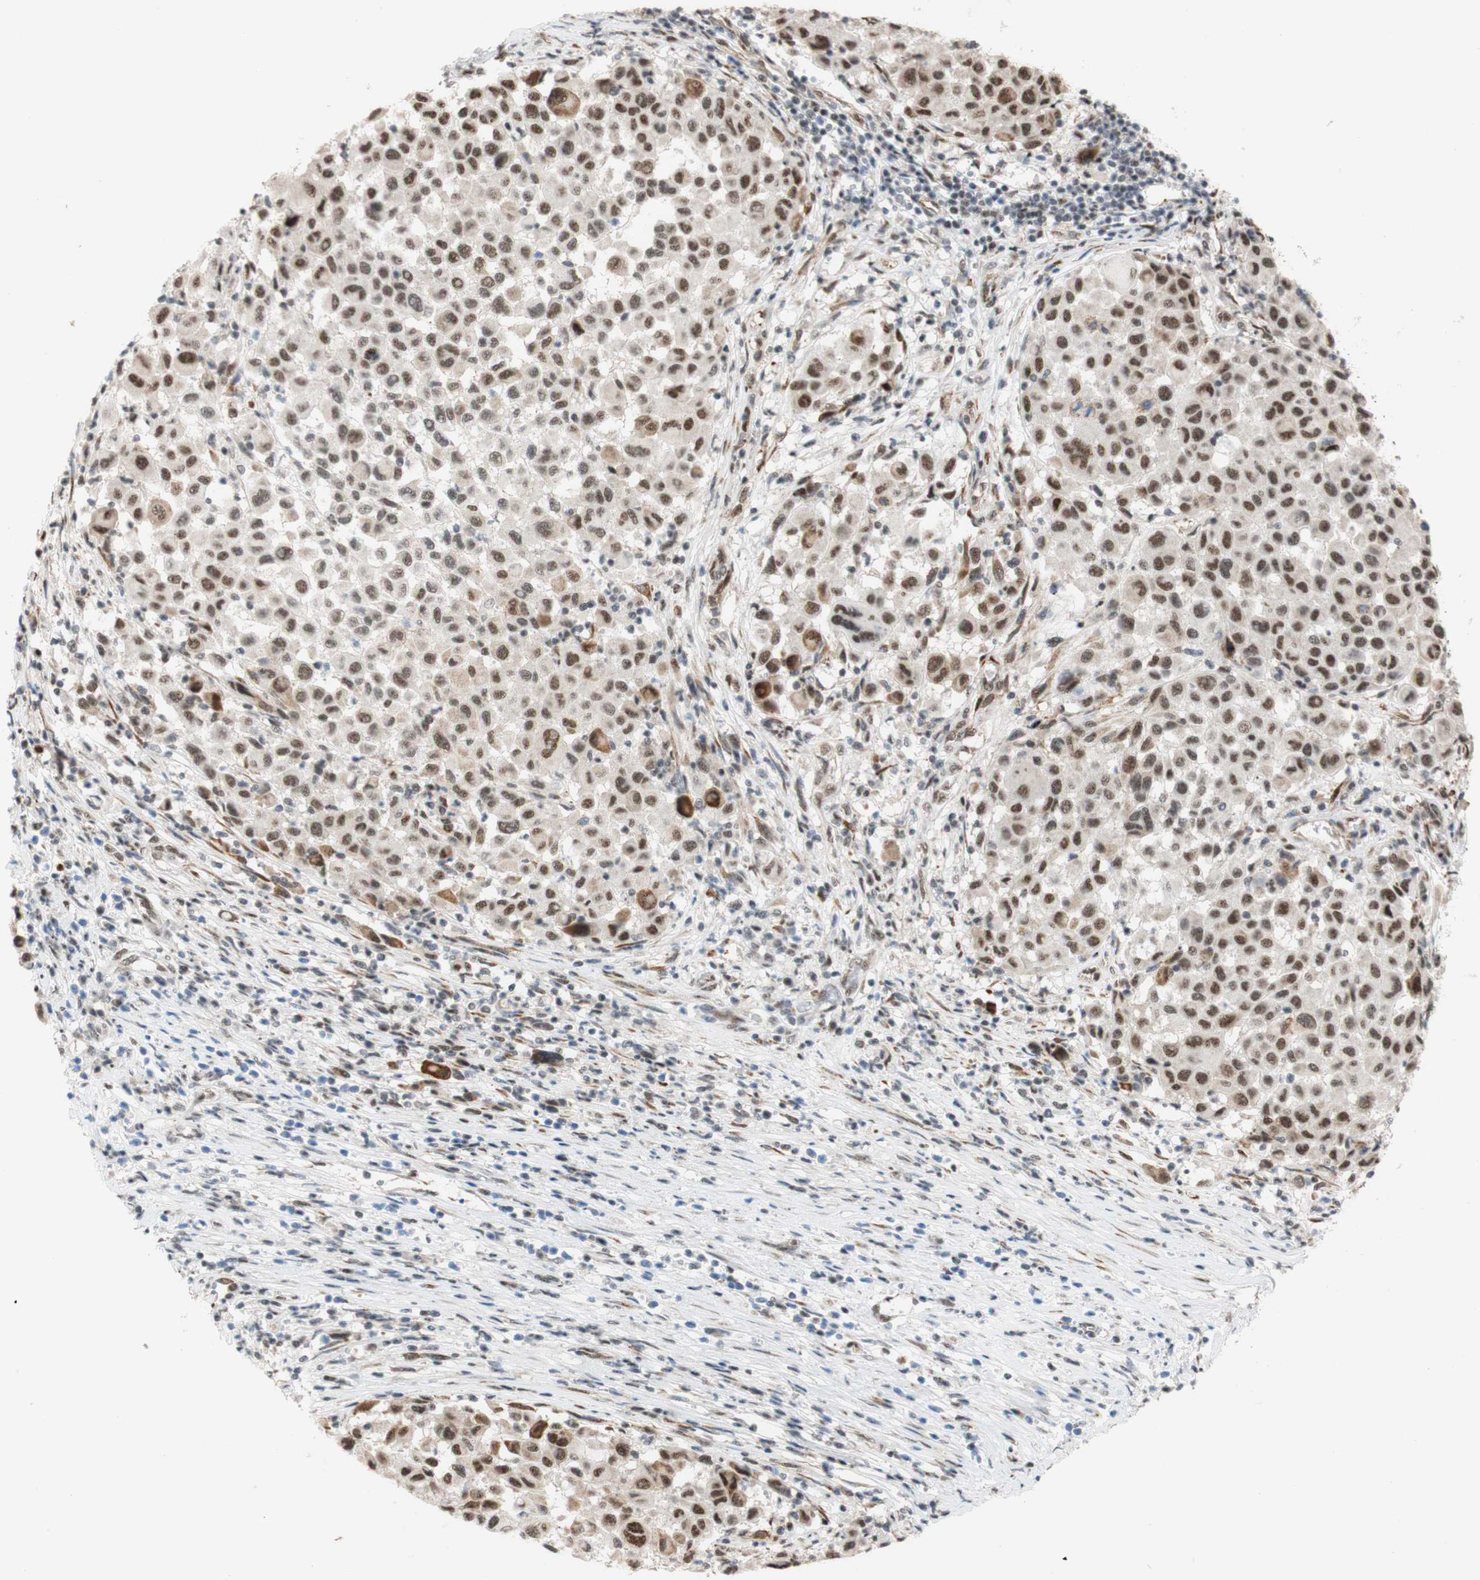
{"staining": {"intensity": "moderate", "quantity": ">75%", "location": "cytoplasmic/membranous,nuclear"}, "tissue": "melanoma", "cell_type": "Tumor cells", "image_type": "cancer", "snomed": [{"axis": "morphology", "description": "Malignant melanoma, Metastatic site"}, {"axis": "topography", "description": "Lymph node"}], "caption": "A micrograph showing moderate cytoplasmic/membranous and nuclear expression in about >75% of tumor cells in malignant melanoma (metastatic site), as visualized by brown immunohistochemical staining.", "gene": "SAP18", "patient": {"sex": "male", "age": 61}}